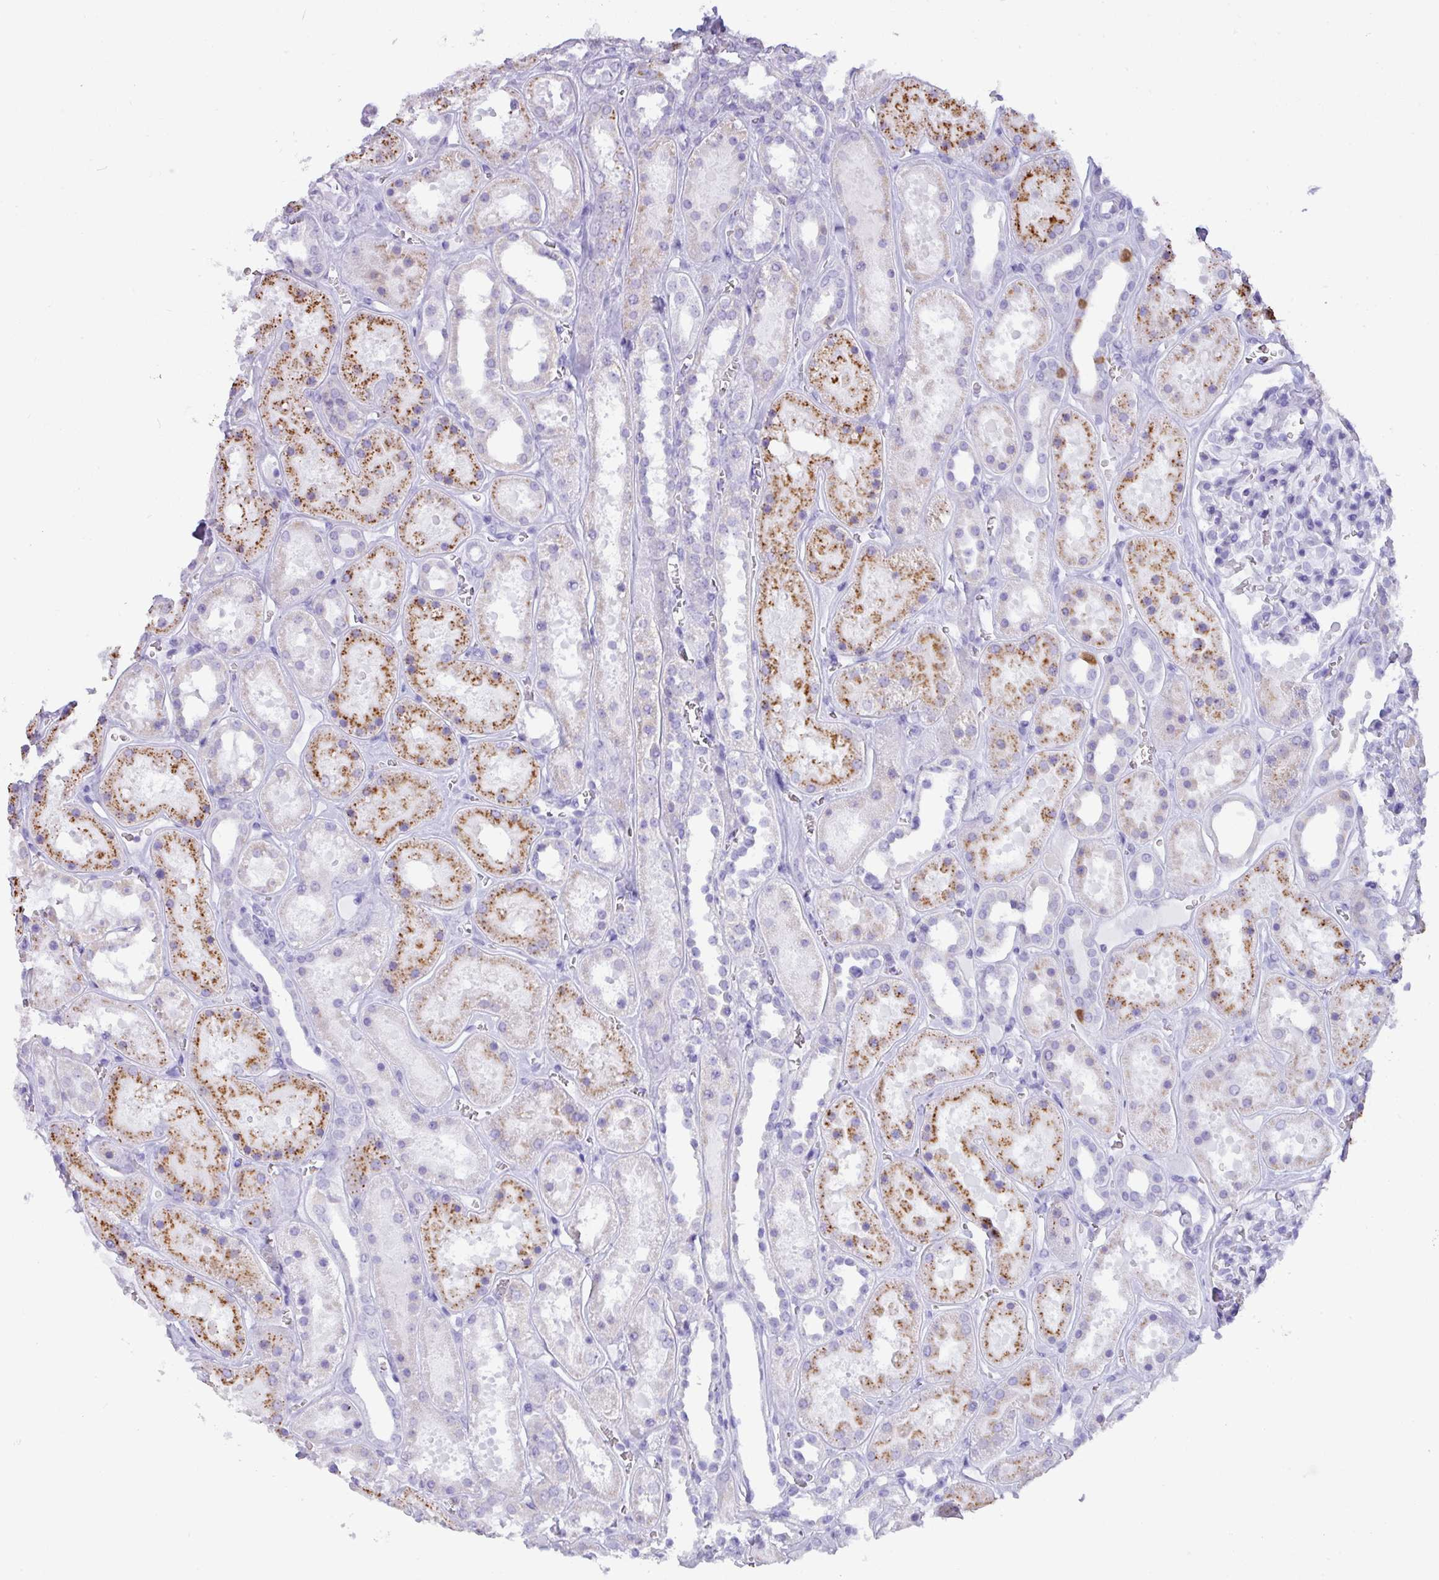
{"staining": {"intensity": "negative", "quantity": "none", "location": "none"}, "tissue": "kidney", "cell_type": "Cells in glomeruli", "image_type": "normal", "snomed": [{"axis": "morphology", "description": "Normal tissue, NOS"}, {"axis": "topography", "description": "Kidney"}], "caption": "Kidney stained for a protein using IHC reveals no expression cells in glomeruli.", "gene": "NCCRP1", "patient": {"sex": "female", "age": 41}}